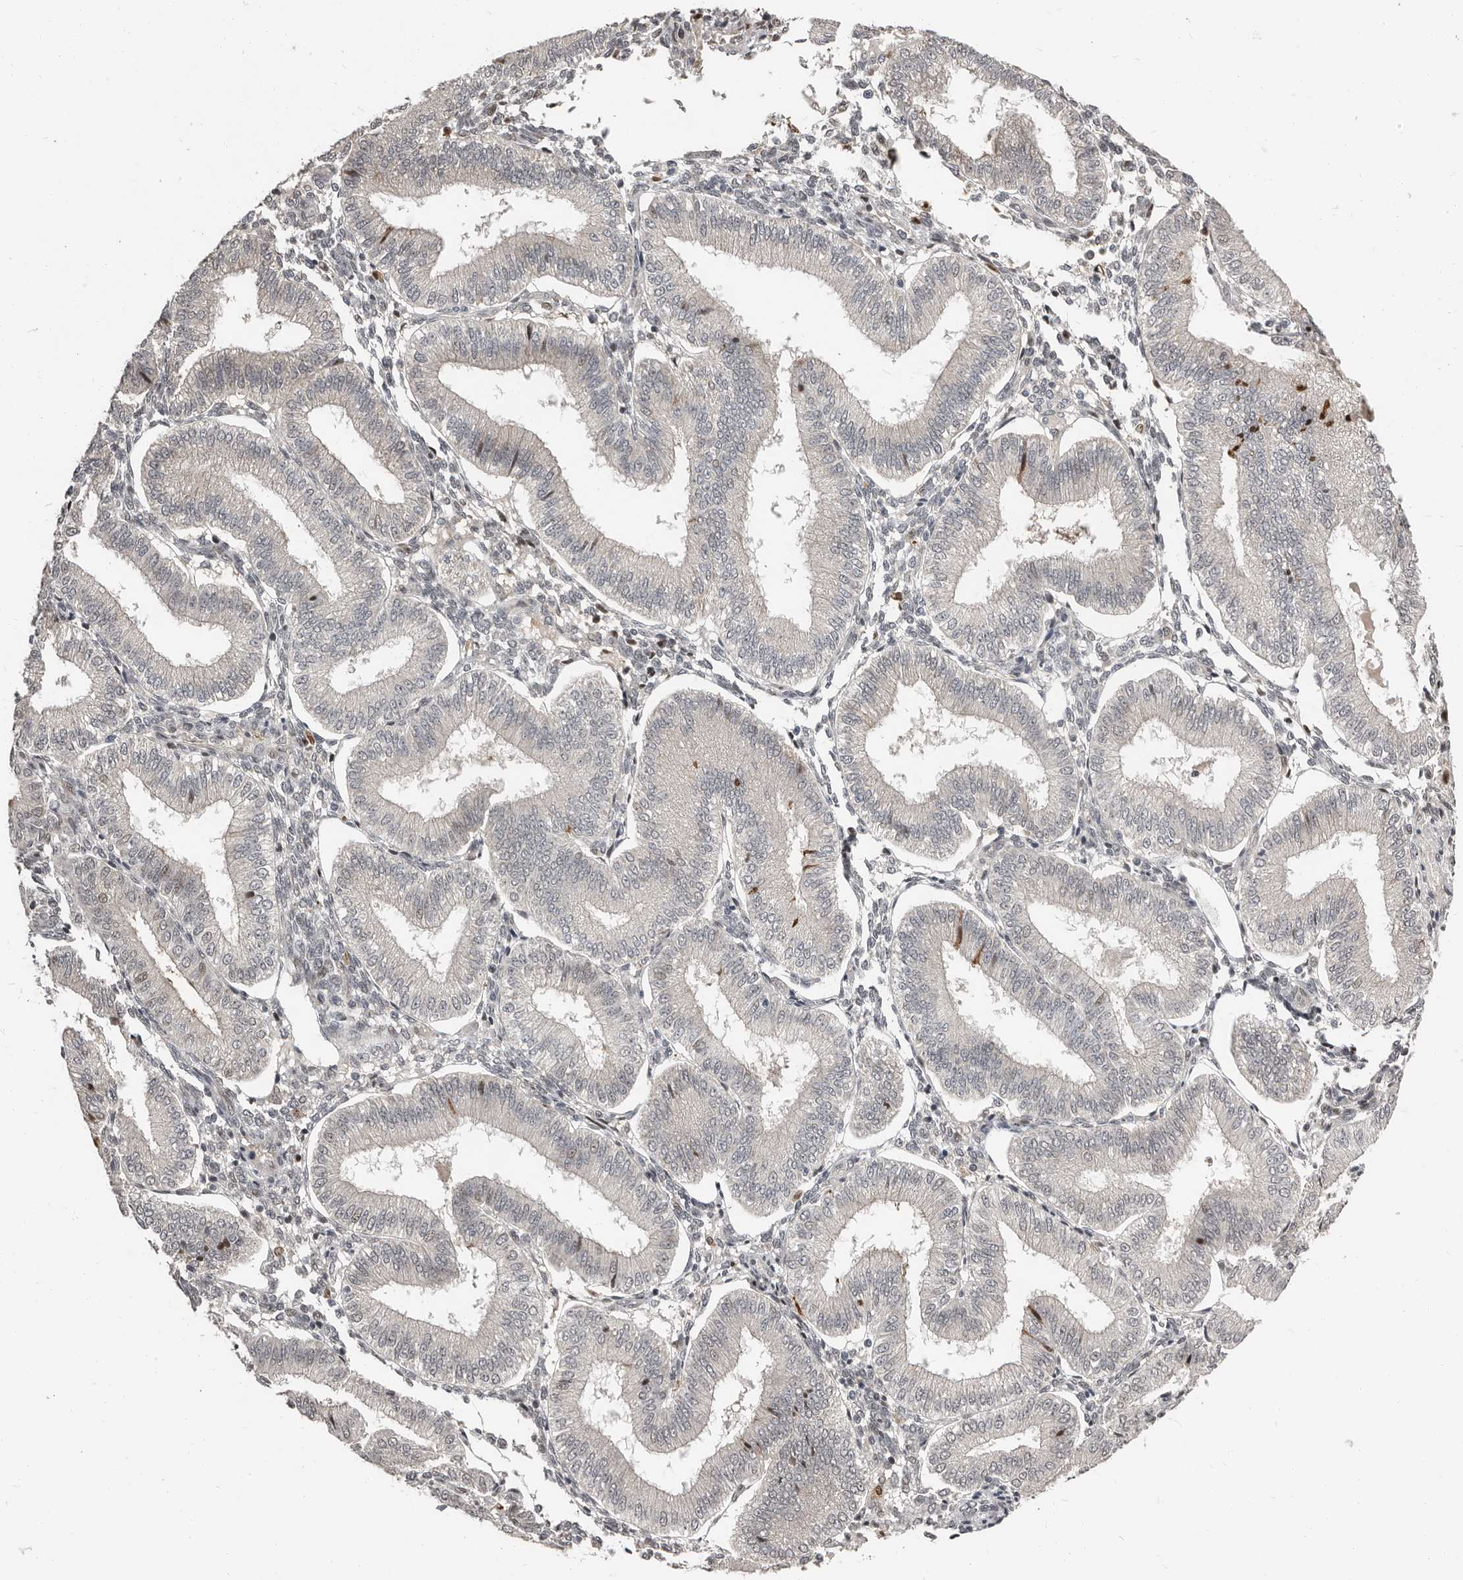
{"staining": {"intensity": "negative", "quantity": "none", "location": "none"}, "tissue": "endometrium", "cell_type": "Cells in endometrial stroma", "image_type": "normal", "snomed": [{"axis": "morphology", "description": "Normal tissue, NOS"}, {"axis": "topography", "description": "Endometrium"}], "caption": "Immunohistochemistry photomicrograph of benign endometrium stained for a protein (brown), which reveals no expression in cells in endometrial stroma. The staining is performed using DAB (3,3'-diaminobenzidine) brown chromogen with nuclei counter-stained in using hematoxylin.", "gene": "APOL6", "patient": {"sex": "female", "age": 39}}